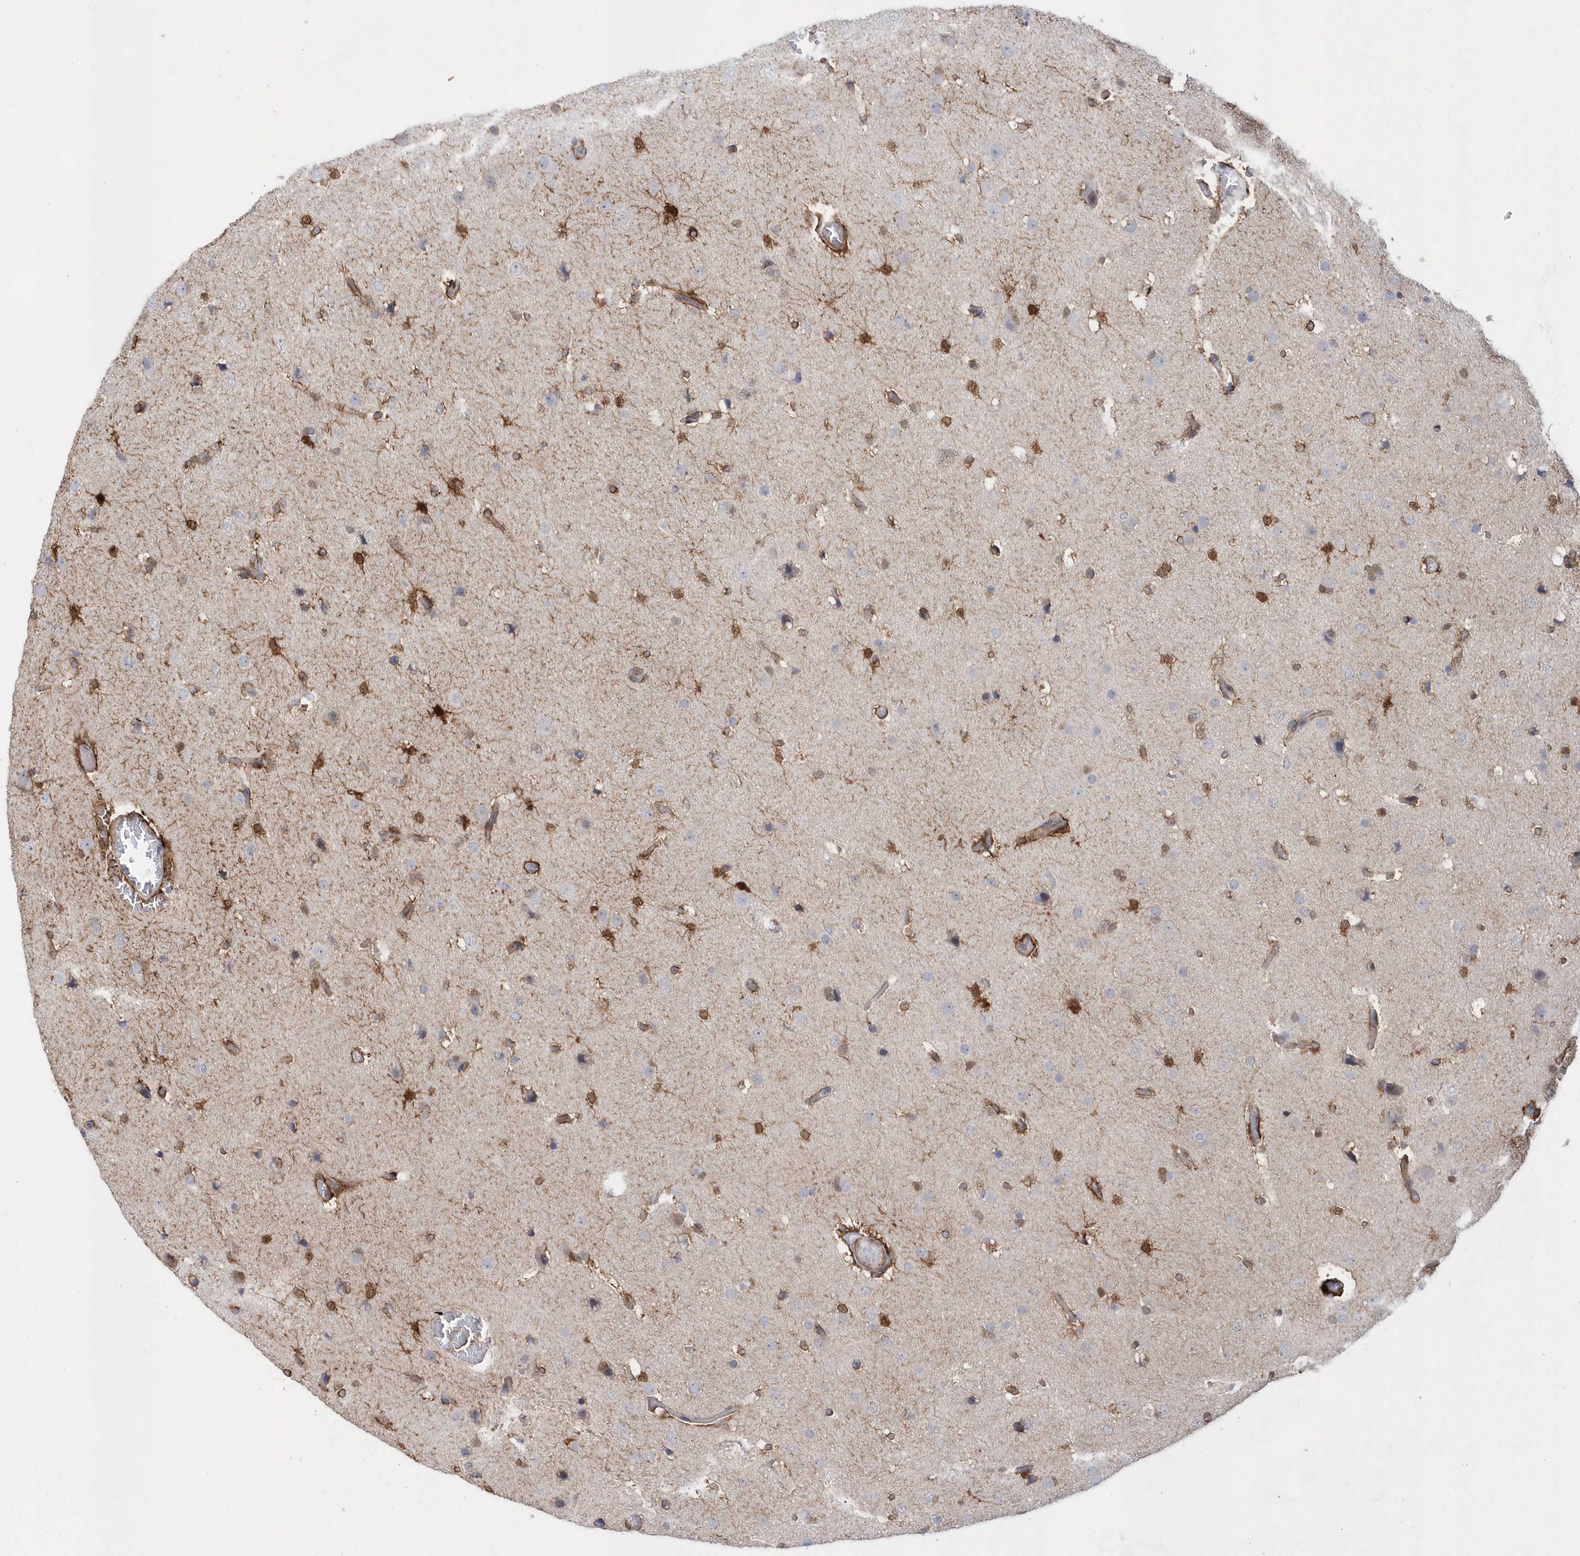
{"staining": {"intensity": "negative", "quantity": "none", "location": "none"}, "tissue": "glioma", "cell_type": "Tumor cells", "image_type": "cancer", "snomed": [{"axis": "morphology", "description": "Glioma, malignant, High grade"}, {"axis": "topography", "description": "Cerebral cortex"}], "caption": "Immunohistochemical staining of high-grade glioma (malignant) reveals no significant staining in tumor cells. (Brightfield microscopy of DAB (3,3'-diaminobenzidine) immunohistochemistry at high magnification).", "gene": "BDH2", "patient": {"sex": "female", "age": 36}}